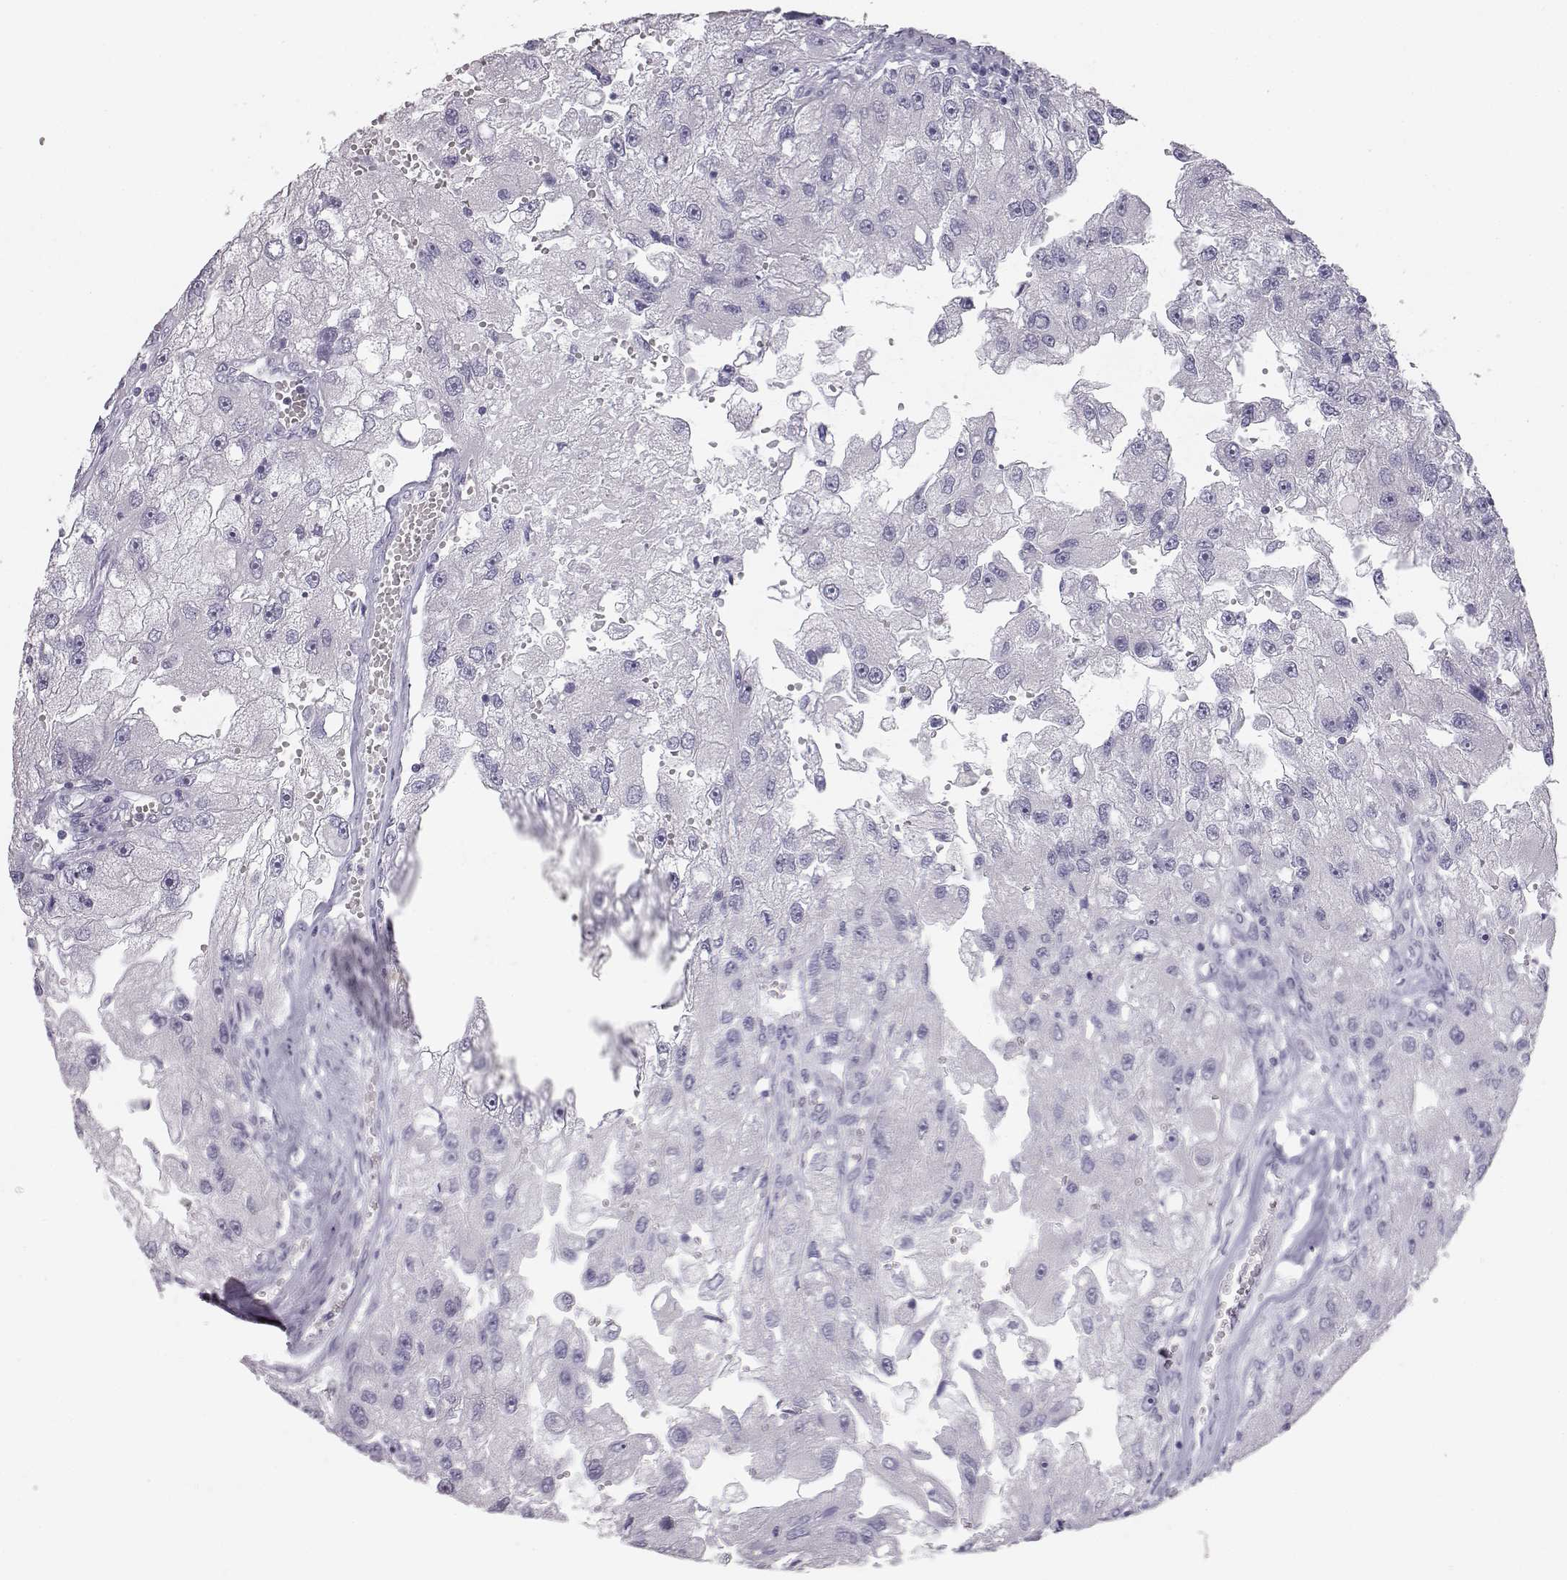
{"staining": {"intensity": "negative", "quantity": "none", "location": "none"}, "tissue": "renal cancer", "cell_type": "Tumor cells", "image_type": "cancer", "snomed": [{"axis": "morphology", "description": "Adenocarcinoma, NOS"}, {"axis": "topography", "description": "Kidney"}], "caption": "An immunohistochemistry (IHC) image of renal cancer is shown. There is no staining in tumor cells of renal cancer. Nuclei are stained in blue.", "gene": "MYCBPAP", "patient": {"sex": "male", "age": 63}}